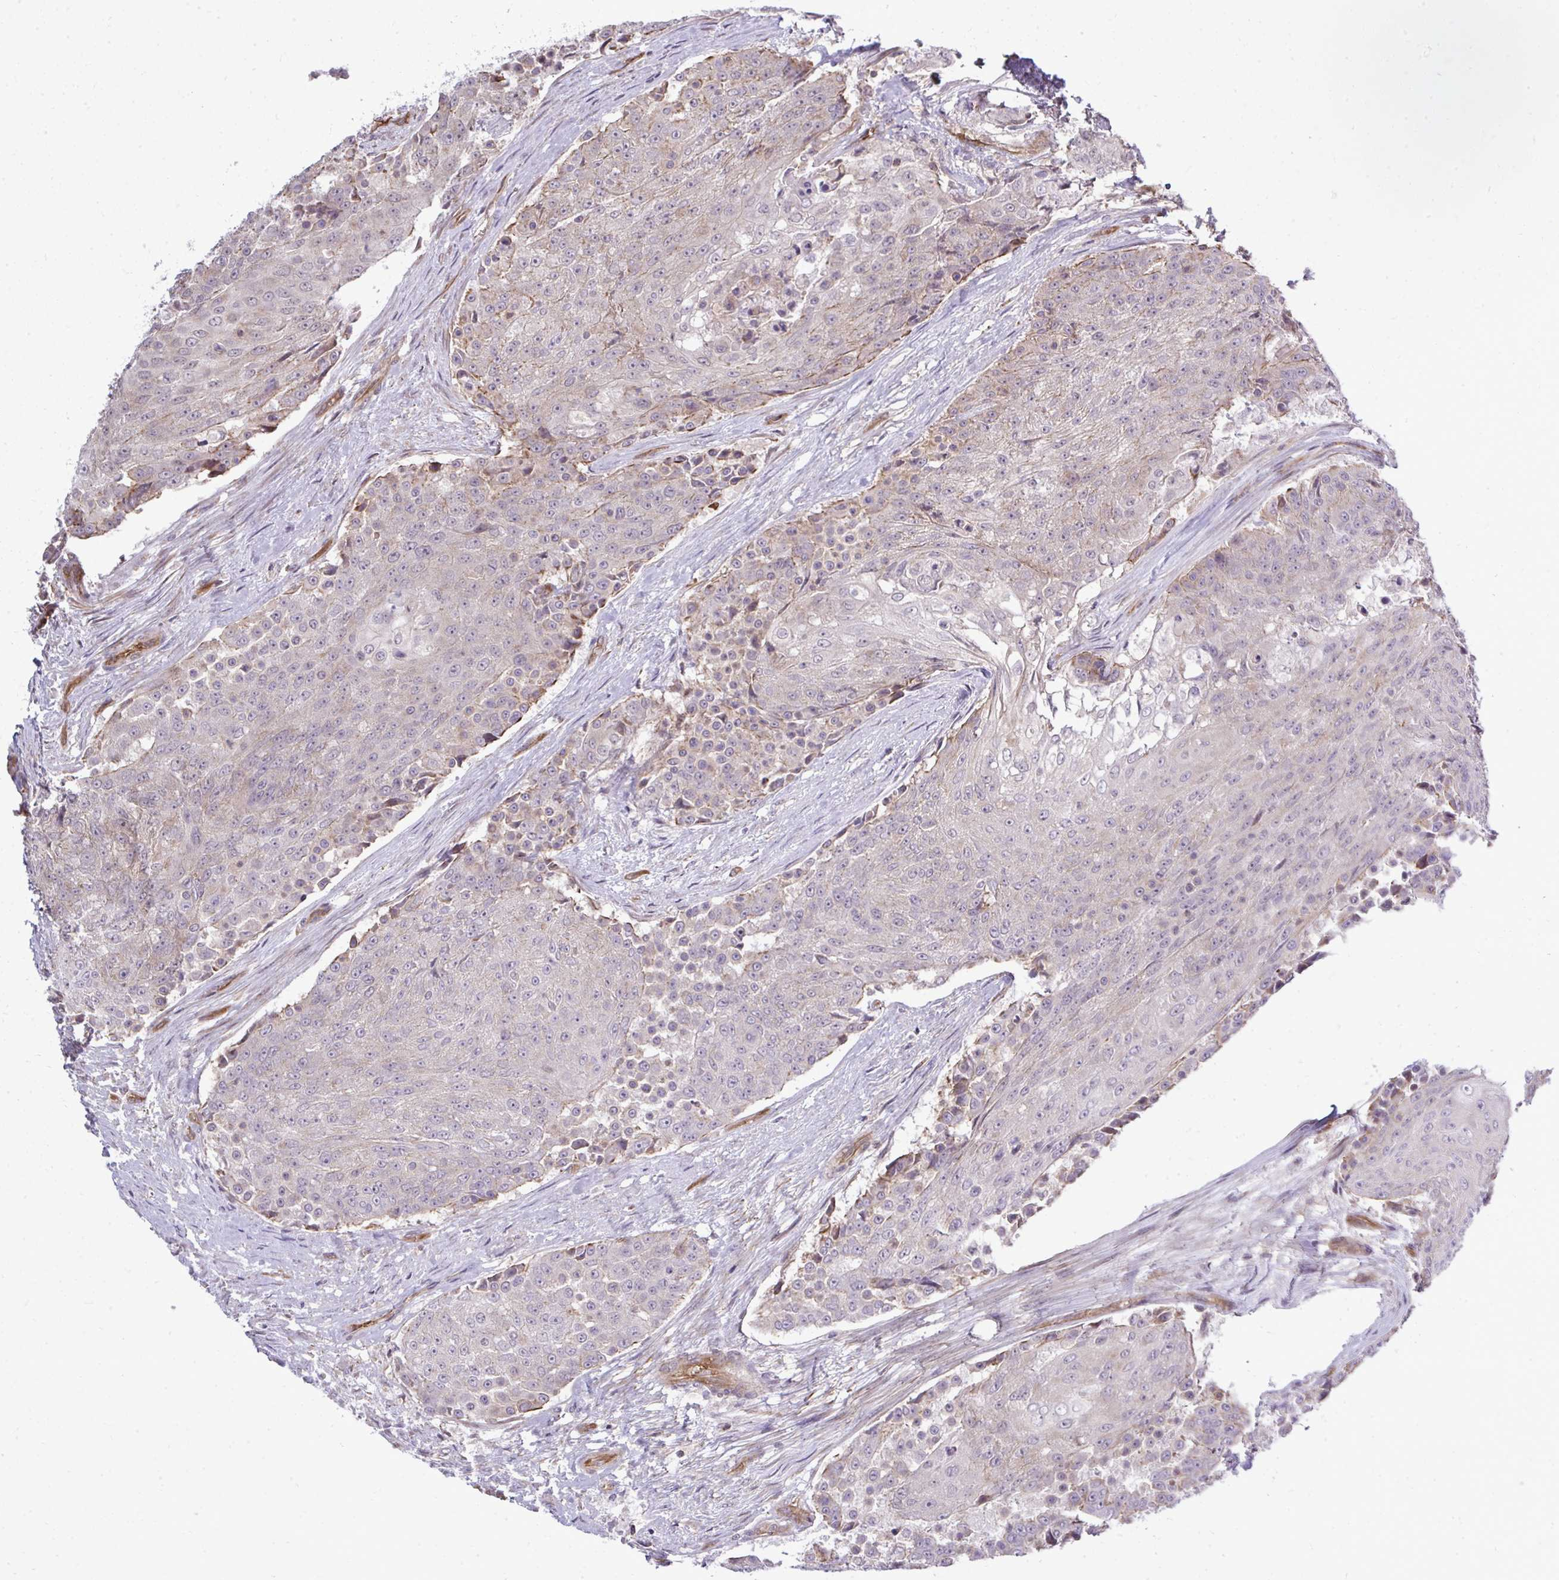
{"staining": {"intensity": "moderate", "quantity": "<25%", "location": "cytoplasmic/membranous"}, "tissue": "urothelial cancer", "cell_type": "Tumor cells", "image_type": "cancer", "snomed": [{"axis": "morphology", "description": "Urothelial carcinoma, High grade"}, {"axis": "topography", "description": "Urinary bladder"}], "caption": "A high-resolution image shows IHC staining of urothelial cancer, which displays moderate cytoplasmic/membranous positivity in approximately <25% of tumor cells. (DAB (3,3'-diaminobenzidine) = brown stain, brightfield microscopy at high magnification).", "gene": "FUT10", "patient": {"sex": "female", "age": 63}}